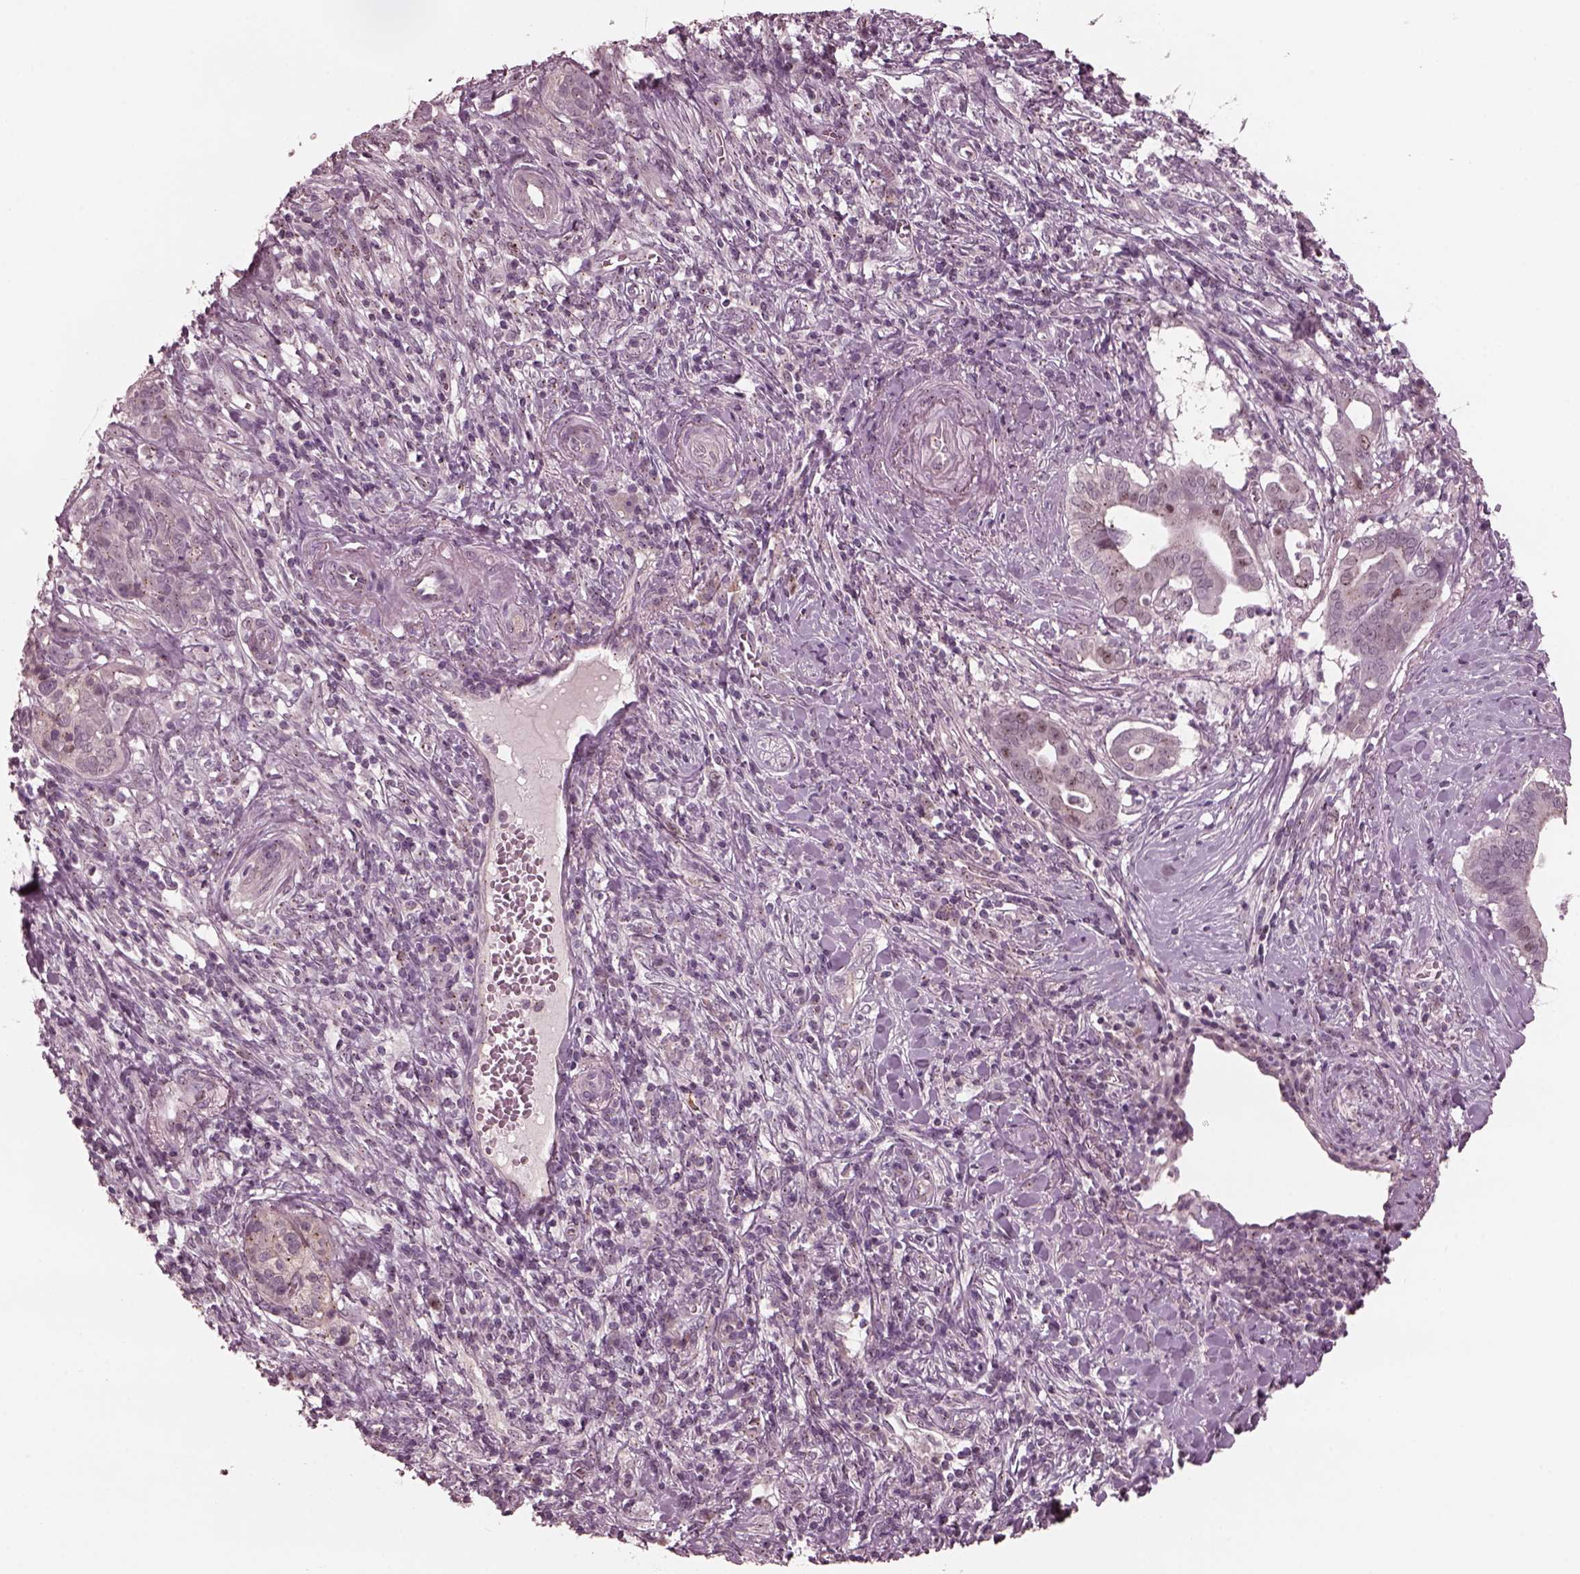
{"staining": {"intensity": "weak", "quantity": "25%-75%", "location": "cytoplasmic/membranous"}, "tissue": "pancreatic cancer", "cell_type": "Tumor cells", "image_type": "cancer", "snomed": [{"axis": "morphology", "description": "Adenocarcinoma, NOS"}, {"axis": "topography", "description": "Pancreas"}], "caption": "A micrograph showing weak cytoplasmic/membranous positivity in approximately 25%-75% of tumor cells in pancreatic cancer (adenocarcinoma), as visualized by brown immunohistochemical staining.", "gene": "SAXO1", "patient": {"sex": "male", "age": 61}}